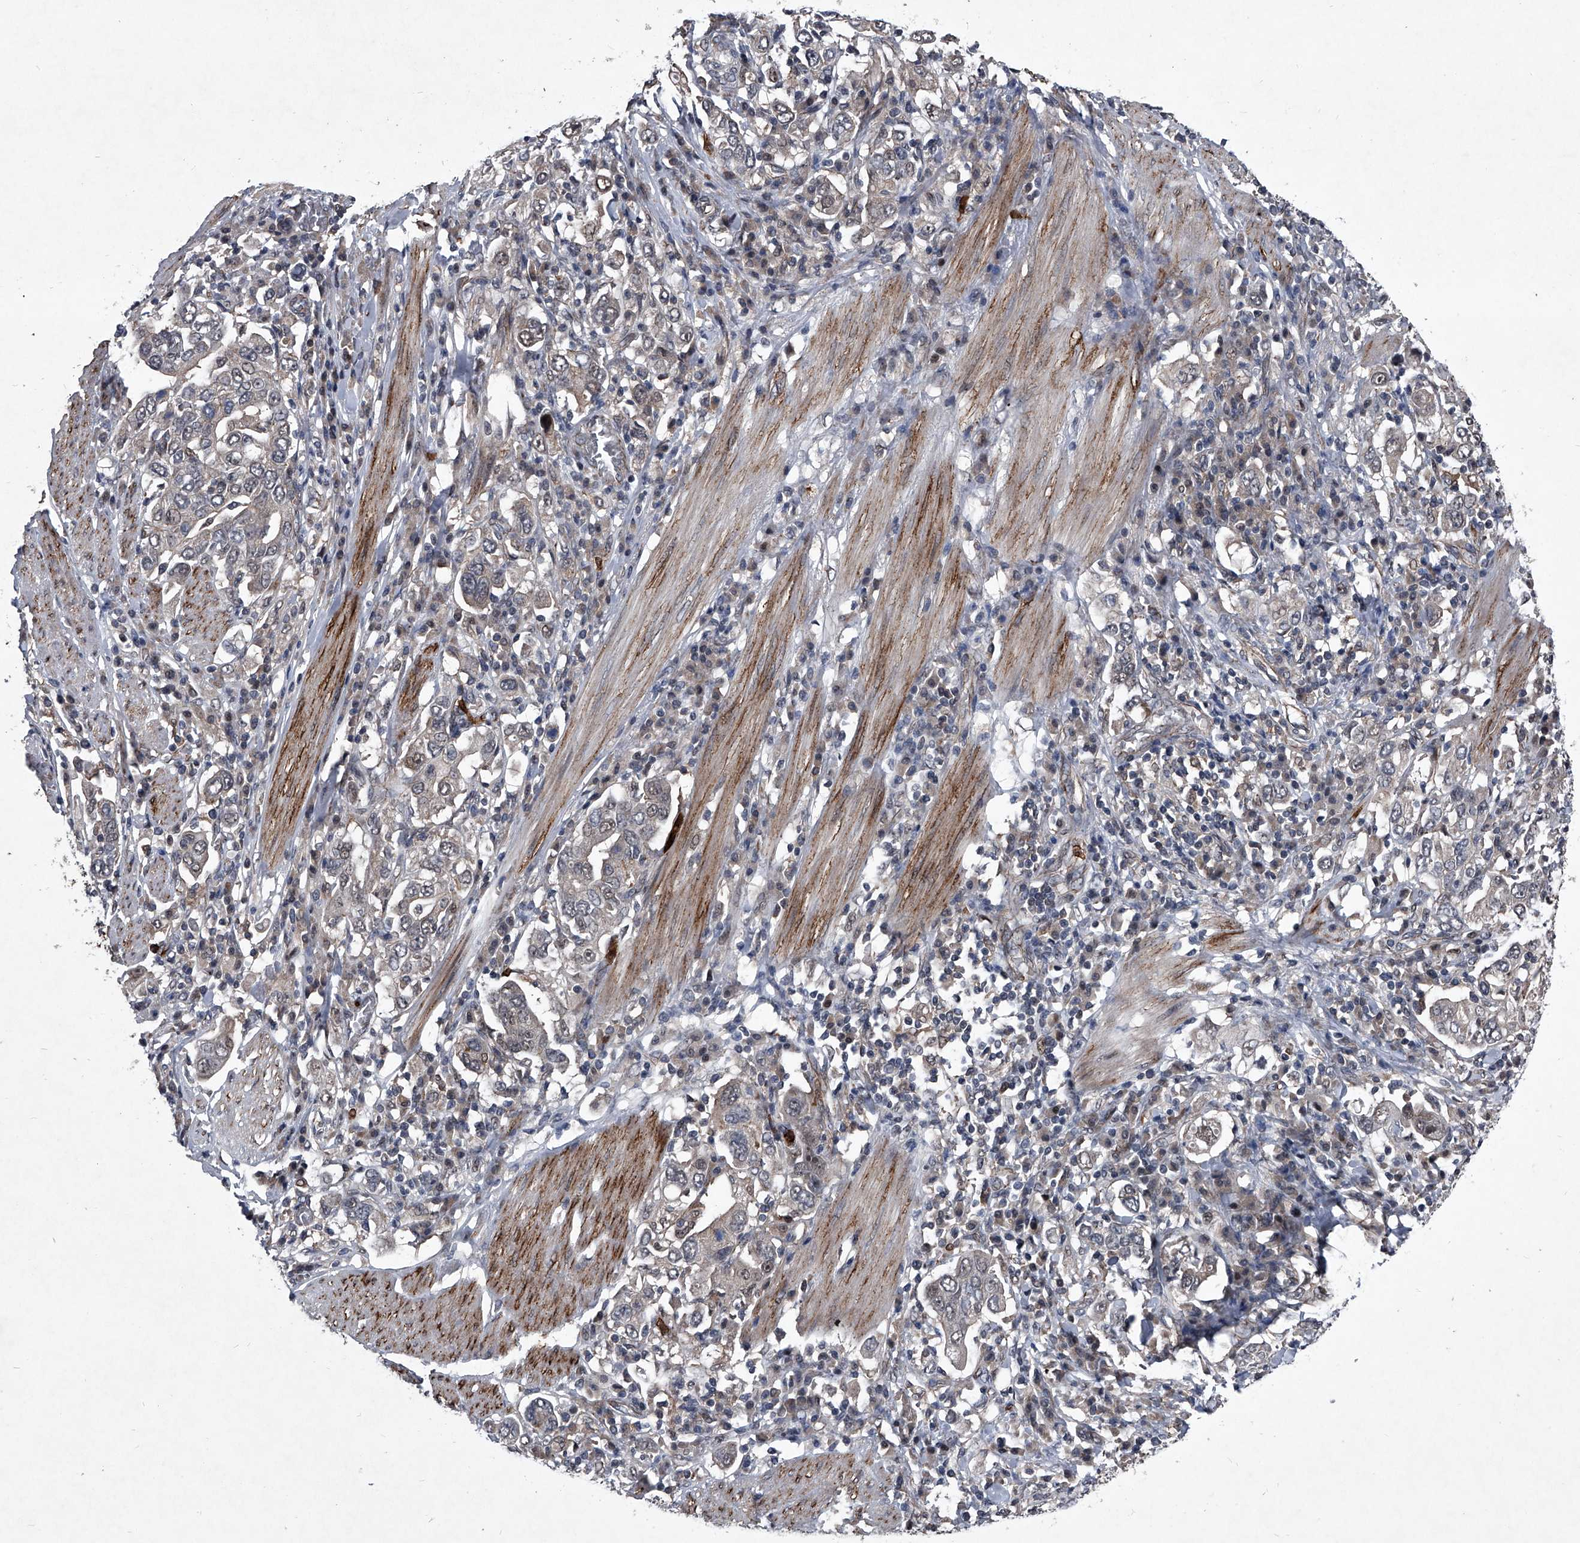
{"staining": {"intensity": "weak", "quantity": "25%-75%", "location": "cytoplasmic/membranous,nuclear"}, "tissue": "stomach cancer", "cell_type": "Tumor cells", "image_type": "cancer", "snomed": [{"axis": "morphology", "description": "Adenocarcinoma, NOS"}, {"axis": "topography", "description": "Stomach, upper"}], "caption": "Protein staining shows weak cytoplasmic/membranous and nuclear staining in approximately 25%-75% of tumor cells in stomach adenocarcinoma. Nuclei are stained in blue.", "gene": "MAPKAP1", "patient": {"sex": "male", "age": 62}}